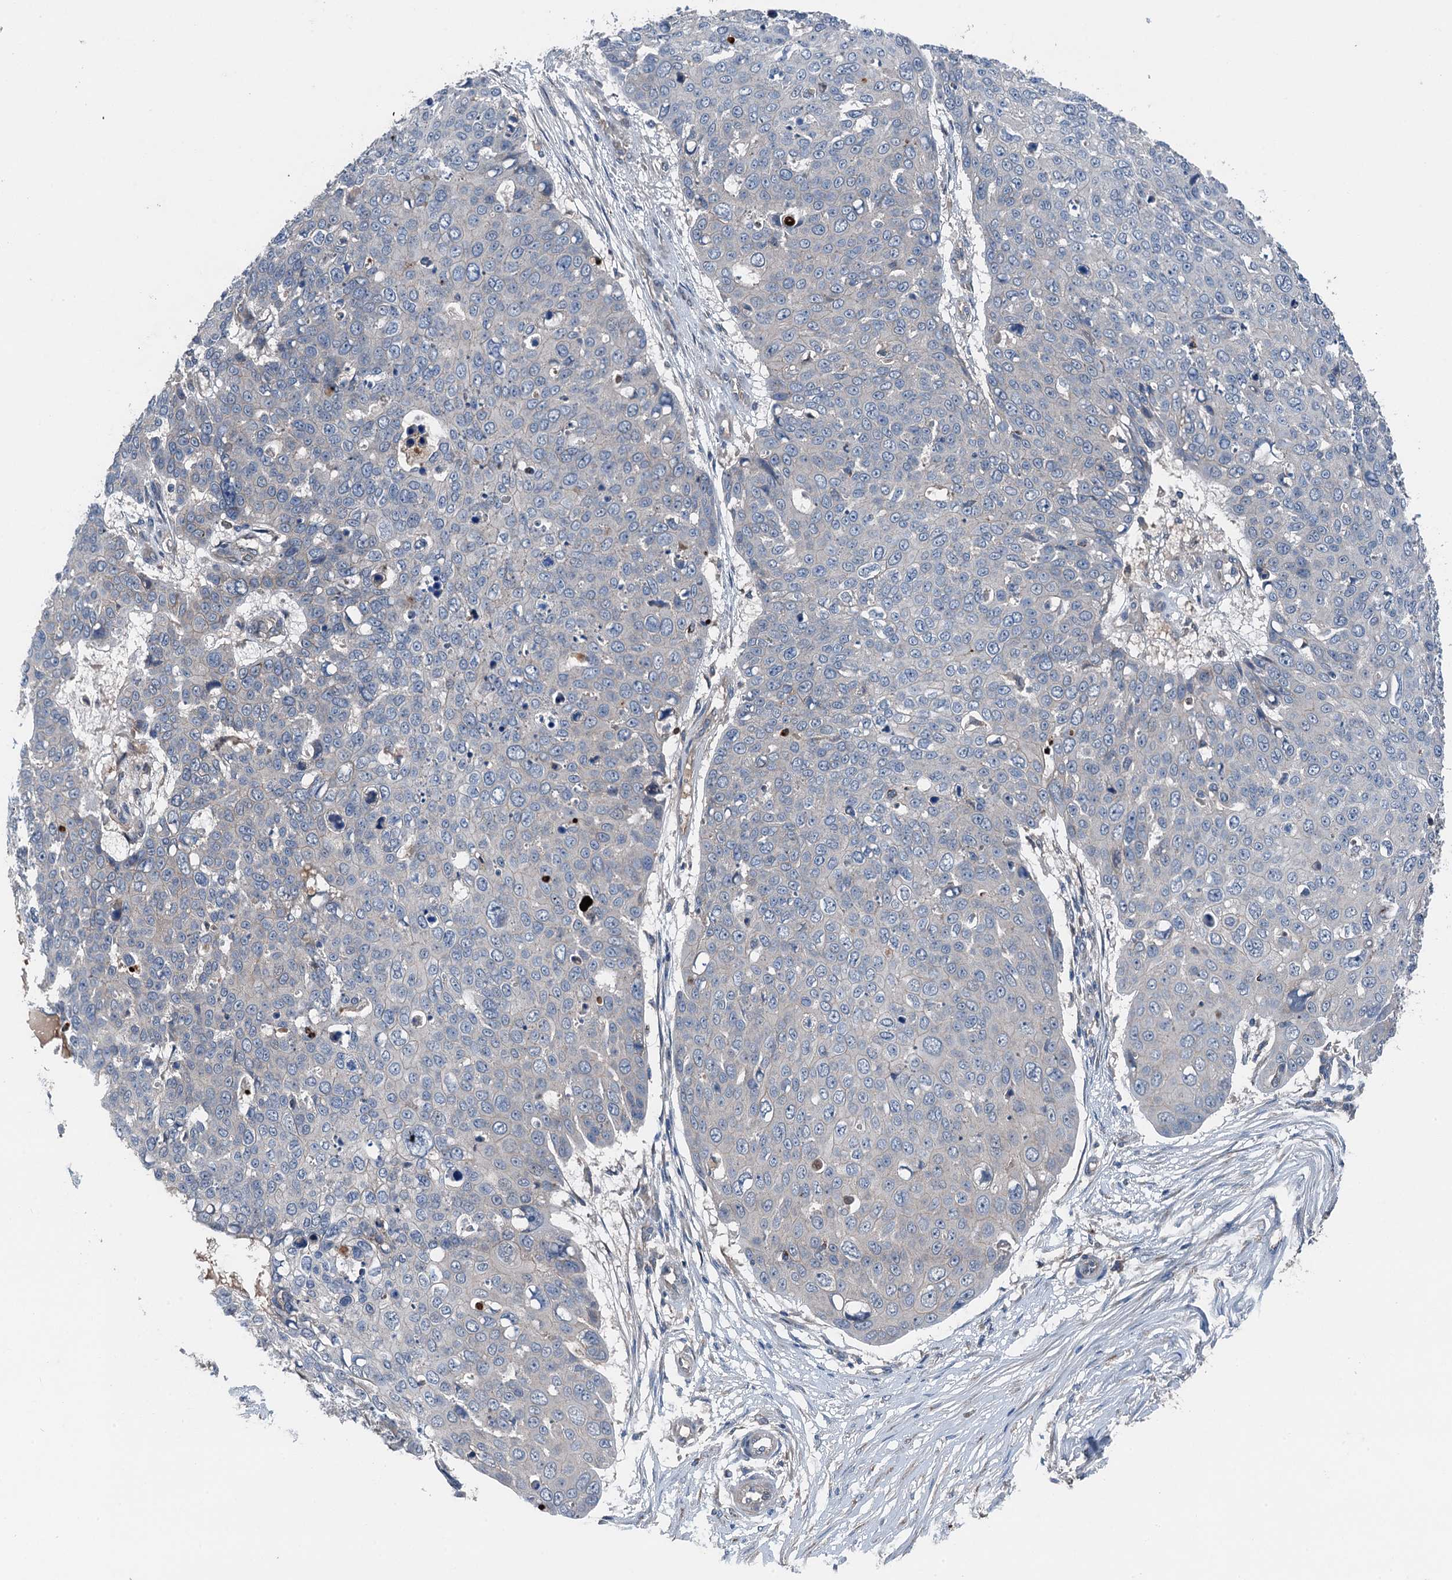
{"staining": {"intensity": "negative", "quantity": "none", "location": "none"}, "tissue": "skin cancer", "cell_type": "Tumor cells", "image_type": "cancer", "snomed": [{"axis": "morphology", "description": "Squamous cell carcinoma, NOS"}, {"axis": "topography", "description": "Skin"}], "caption": "The immunohistochemistry (IHC) histopathology image has no significant staining in tumor cells of skin cancer tissue.", "gene": "SLC2A10", "patient": {"sex": "male", "age": 71}}